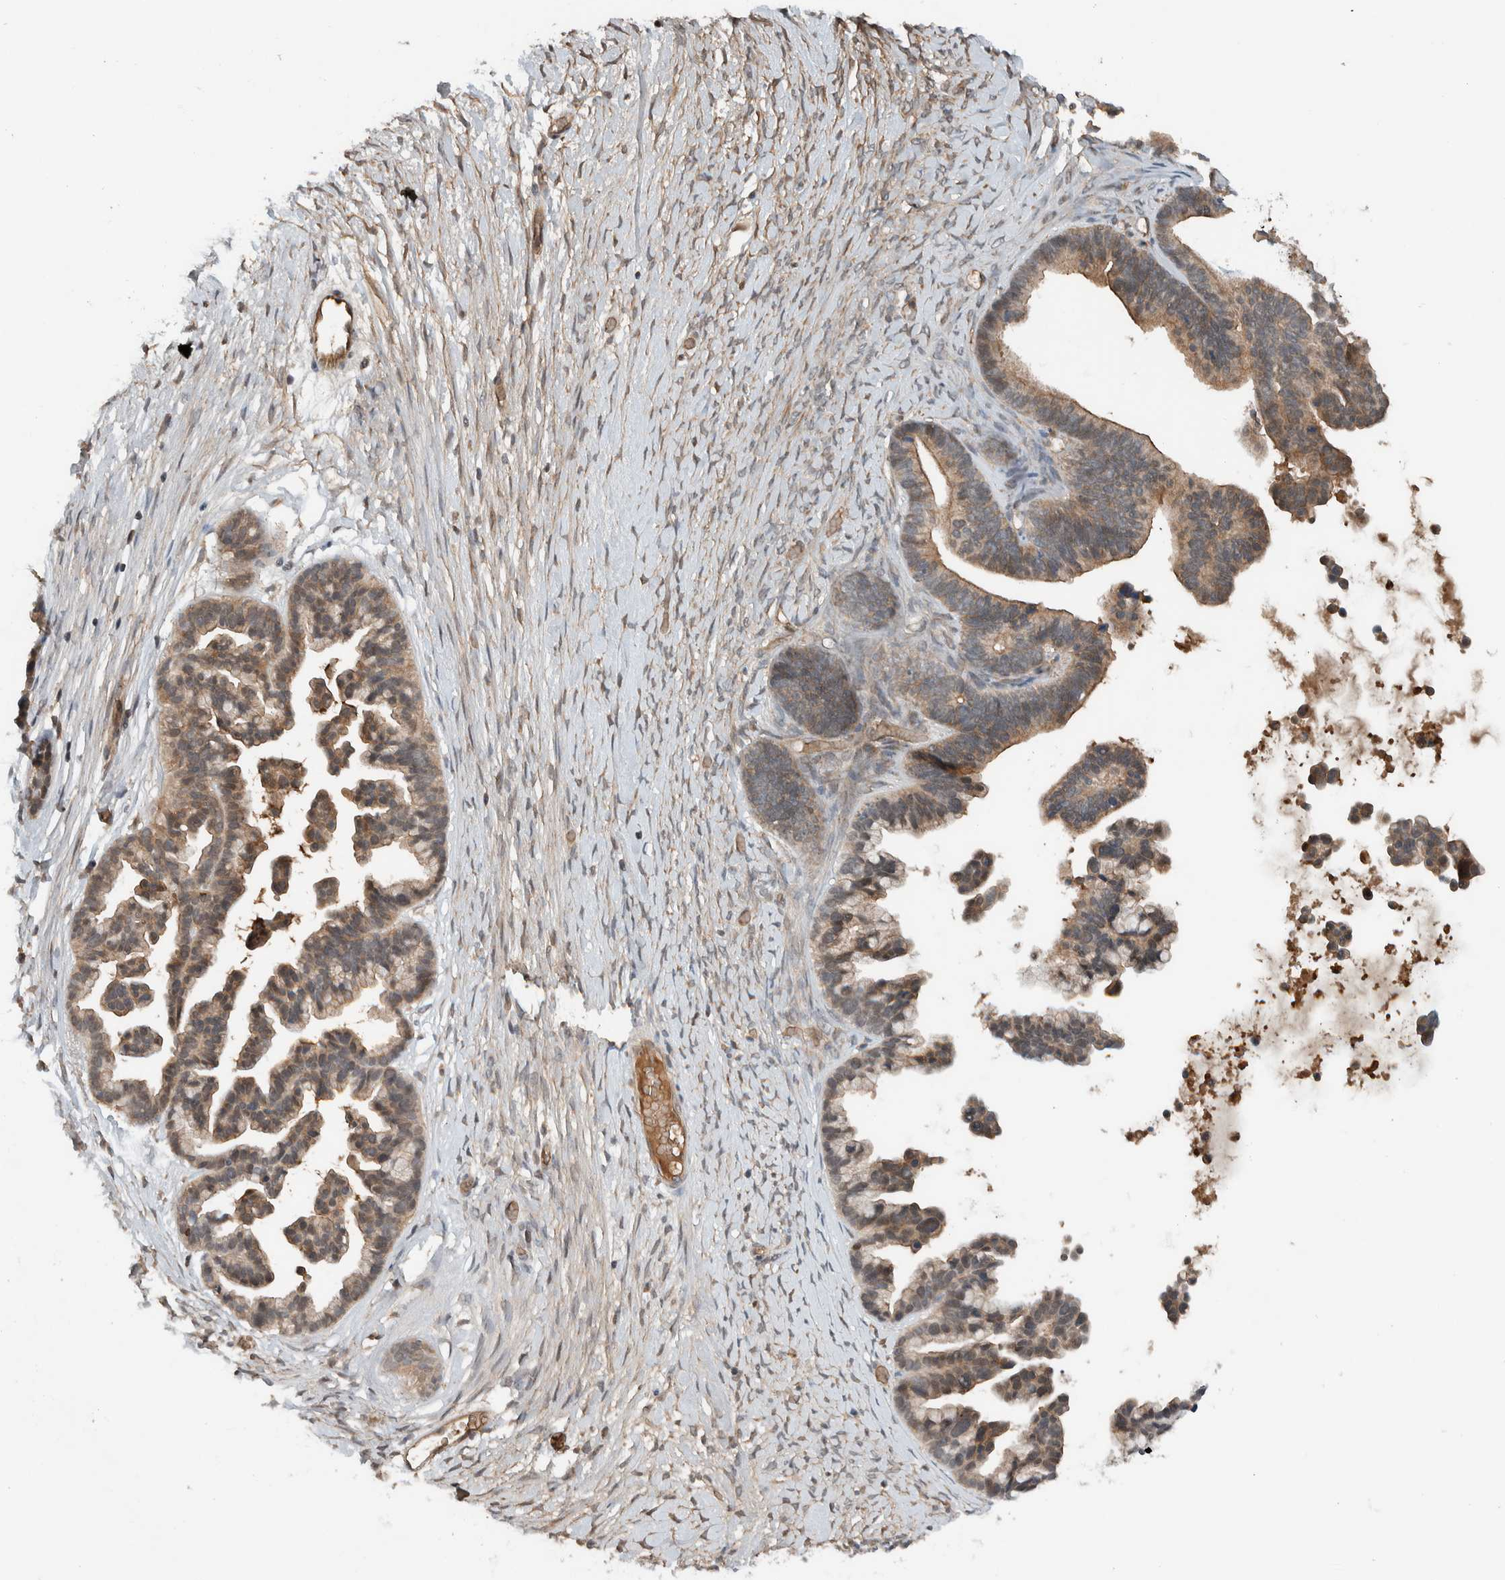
{"staining": {"intensity": "moderate", "quantity": ">75%", "location": "cytoplasmic/membranous"}, "tissue": "ovarian cancer", "cell_type": "Tumor cells", "image_type": "cancer", "snomed": [{"axis": "morphology", "description": "Cystadenocarcinoma, serous, NOS"}, {"axis": "topography", "description": "Ovary"}], "caption": "IHC histopathology image of ovarian cancer stained for a protein (brown), which shows medium levels of moderate cytoplasmic/membranous expression in approximately >75% of tumor cells.", "gene": "ARMC7", "patient": {"sex": "female", "age": 56}}